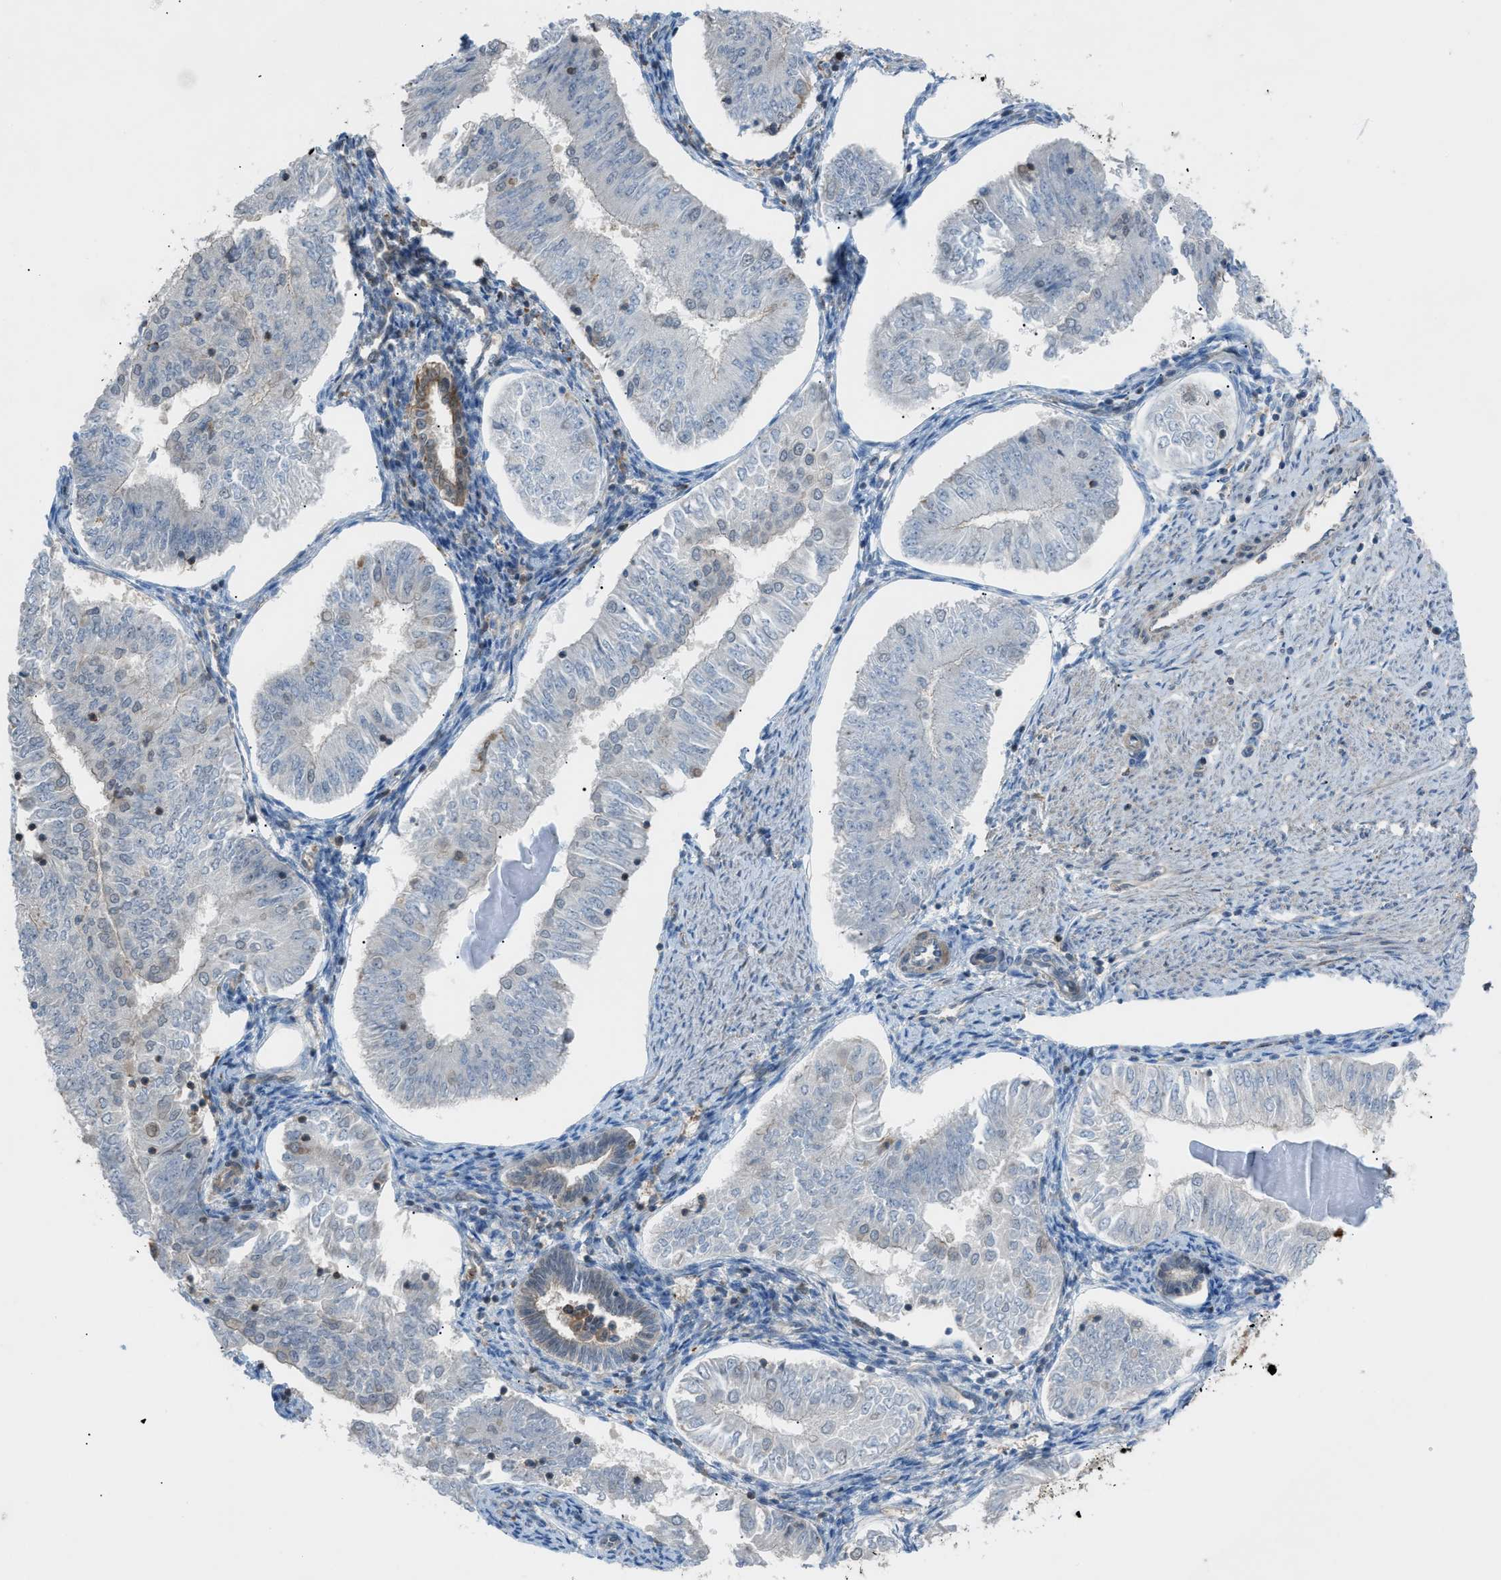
{"staining": {"intensity": "negative", "quantity": "none", "location": "none"}, "tissue": "endometrial cancer", "cell_type": "Tumor cells", "image_type": "cancer", "snomed": [{"axis": "morphology", "description": "Adenocarcinoma, NOS"}, {"axis": "topography", "description": "Endometrium"}], "caption": "Endometrial cancer (adenocarcinoma) was stained to show a protein in brown. There is no significant expression in tumor cells.", "gene": "DYRK1A", "patient": {"sex": "female", "age": 53}}